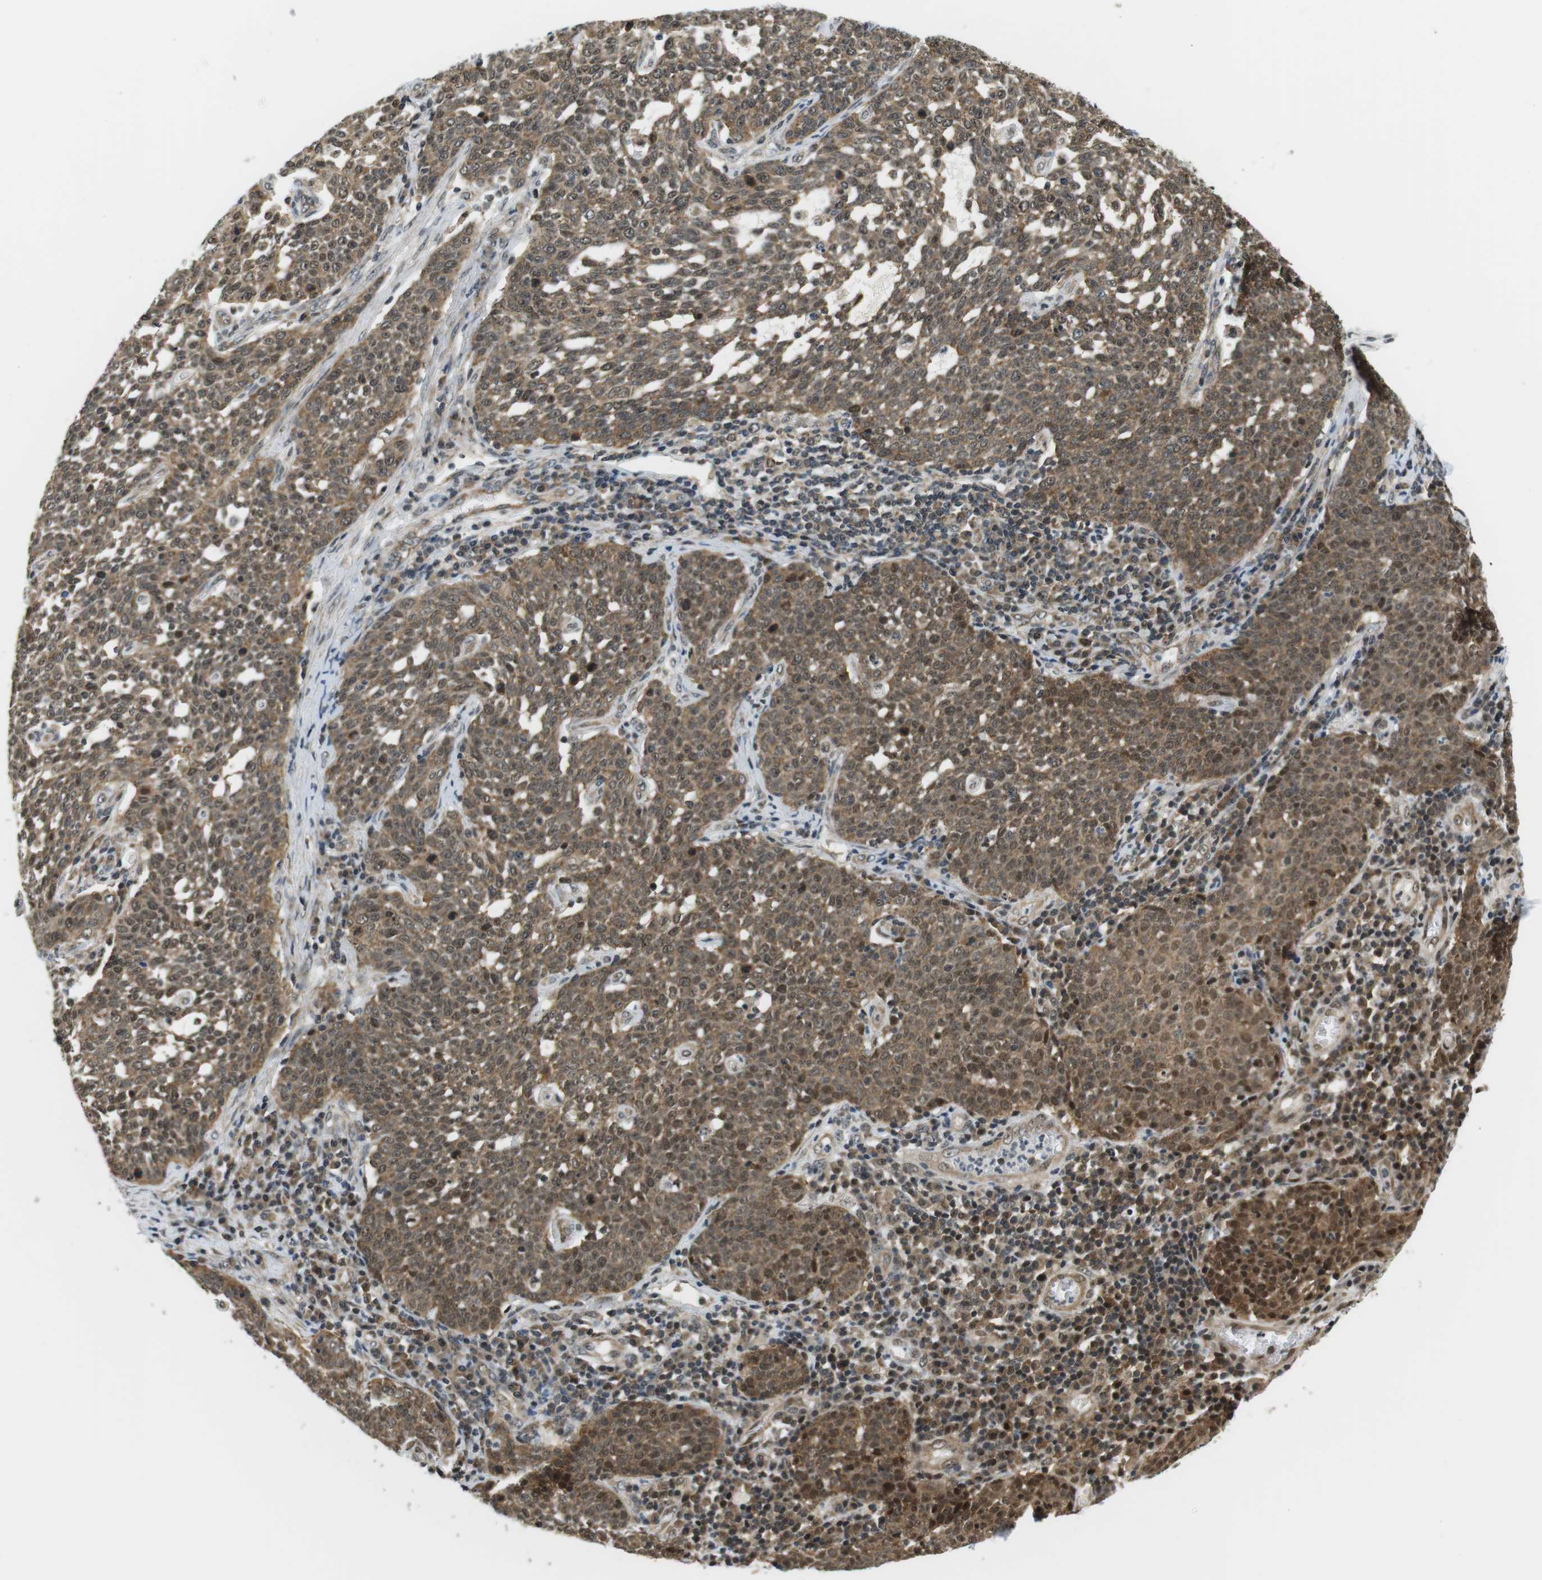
{"staining": {"intensity": "moderate", "quantity": ">75%", "location": "cytoplasmic/membranous,nuclear"}, "tissue": "cervical cancer", "cell_type": "Tumor cells", "image_type": "cancer", "snomed": [{"axis": "morphology", "description": "Squamous cell carcinoma, NOS"}, {"axis": "topography", "description": "Cervix"}], "caption": "The micrograph exhibits a brown stain indicating the presence of a protein in the cytoplasmic/membranous and nuclear of tumor cells in cervical squamous cell carcinoma. (Stains: DAB in brown, nuclei in blue, Microscopy: brightfield microscopy at high magnification).", "gene": "CSNK2B", "patient": {"sex": "female", "age": 34}}